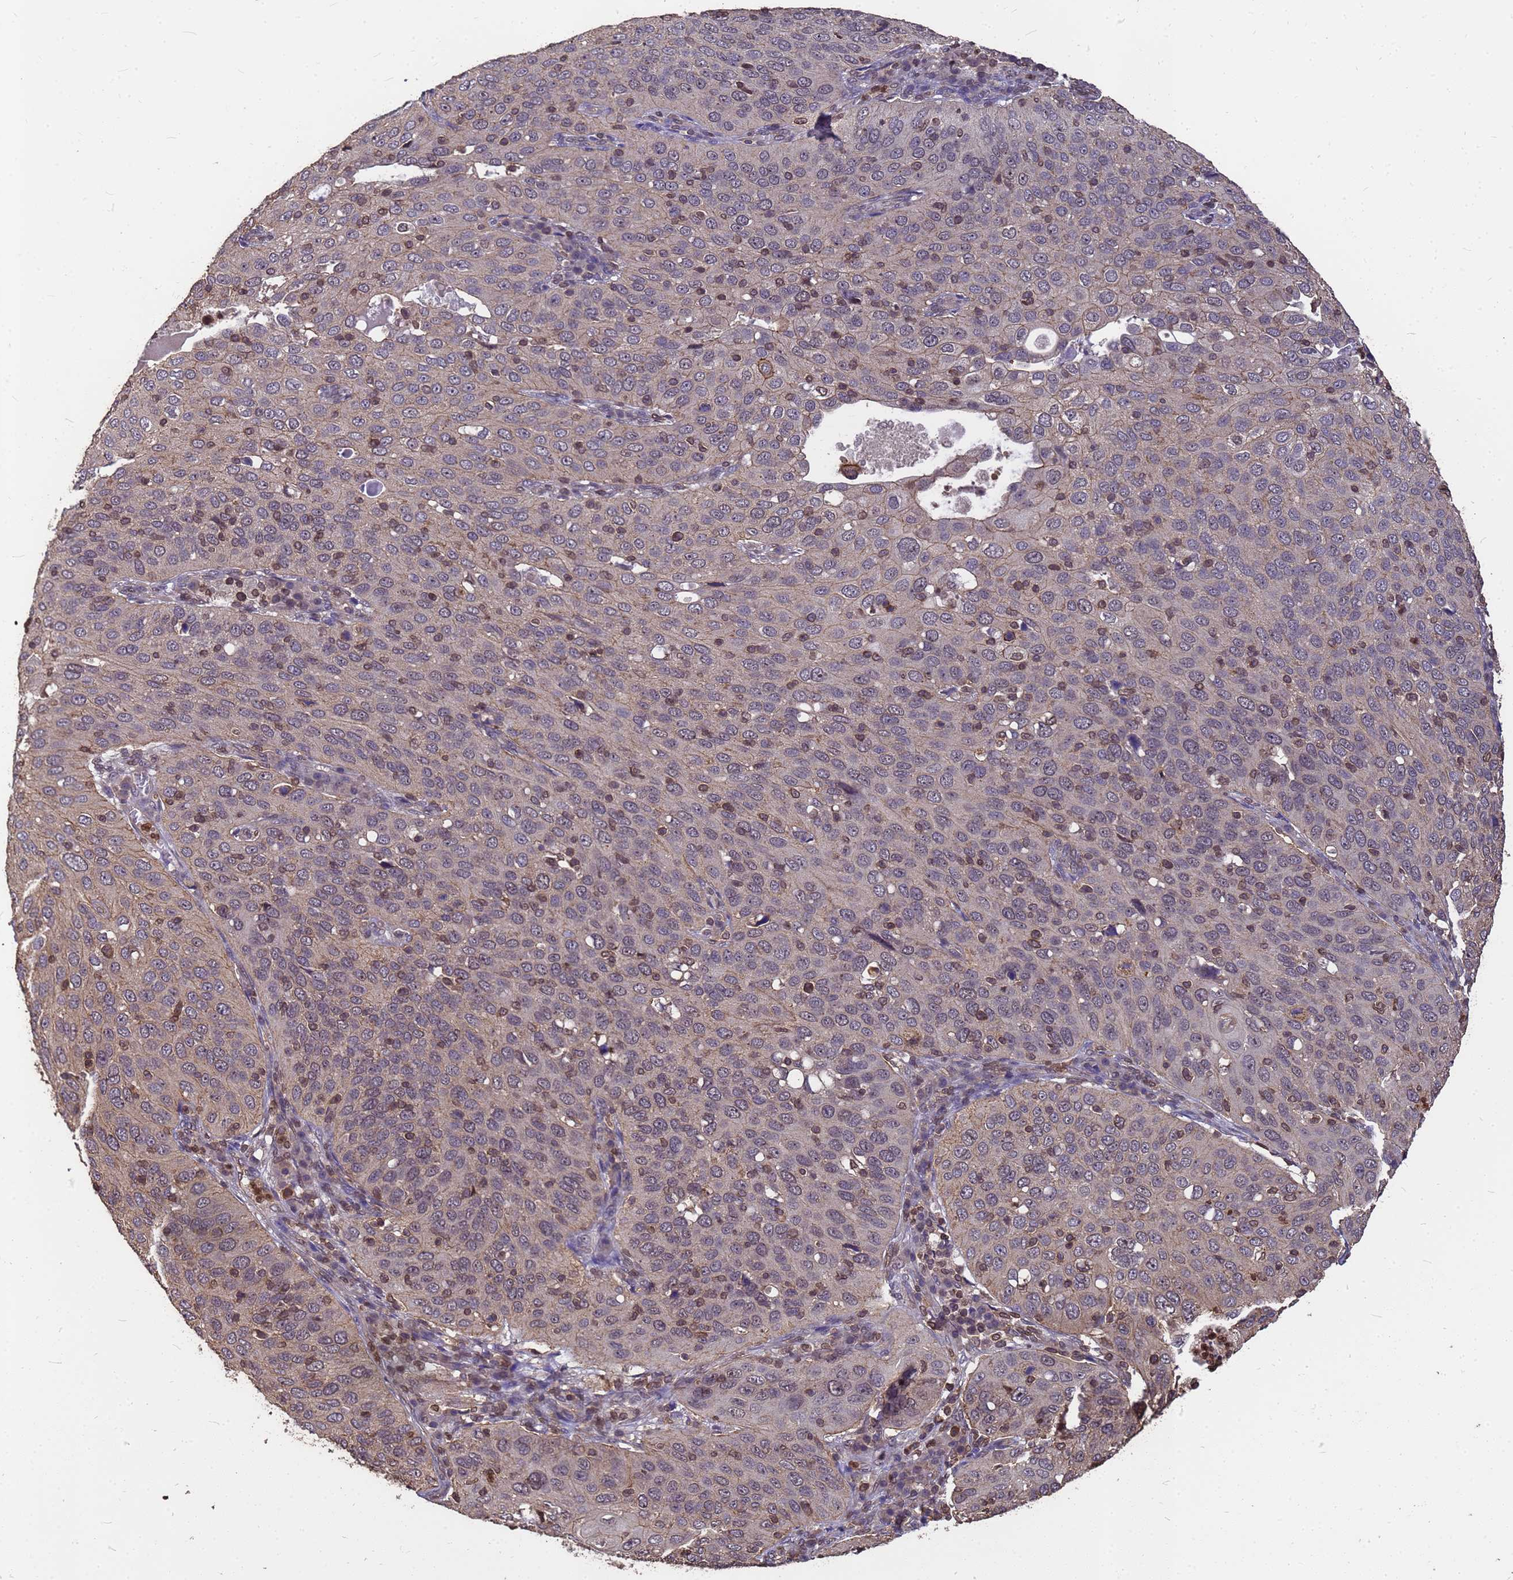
{"staining": {"intensity": "weak", "quantity": "<25%", "location": "cytoplasmic/membranous"}, "tissue": "cervical cancer", "cell_type": "Tumor cells", "image_type": "cancer", "snomed": [{"axis": "morphology", "description": "Squamous cell carcinoma, NOS"}, {"axis": "topography", "description": "Cervix"}], "caption": "Immunohistochemical staining of cervical cancer (squamous cell carcinoma) demonstrates no significant expression in tumor cells.", "gene": "C1orf35", "patient": {"sex": "female", "age": 36}}